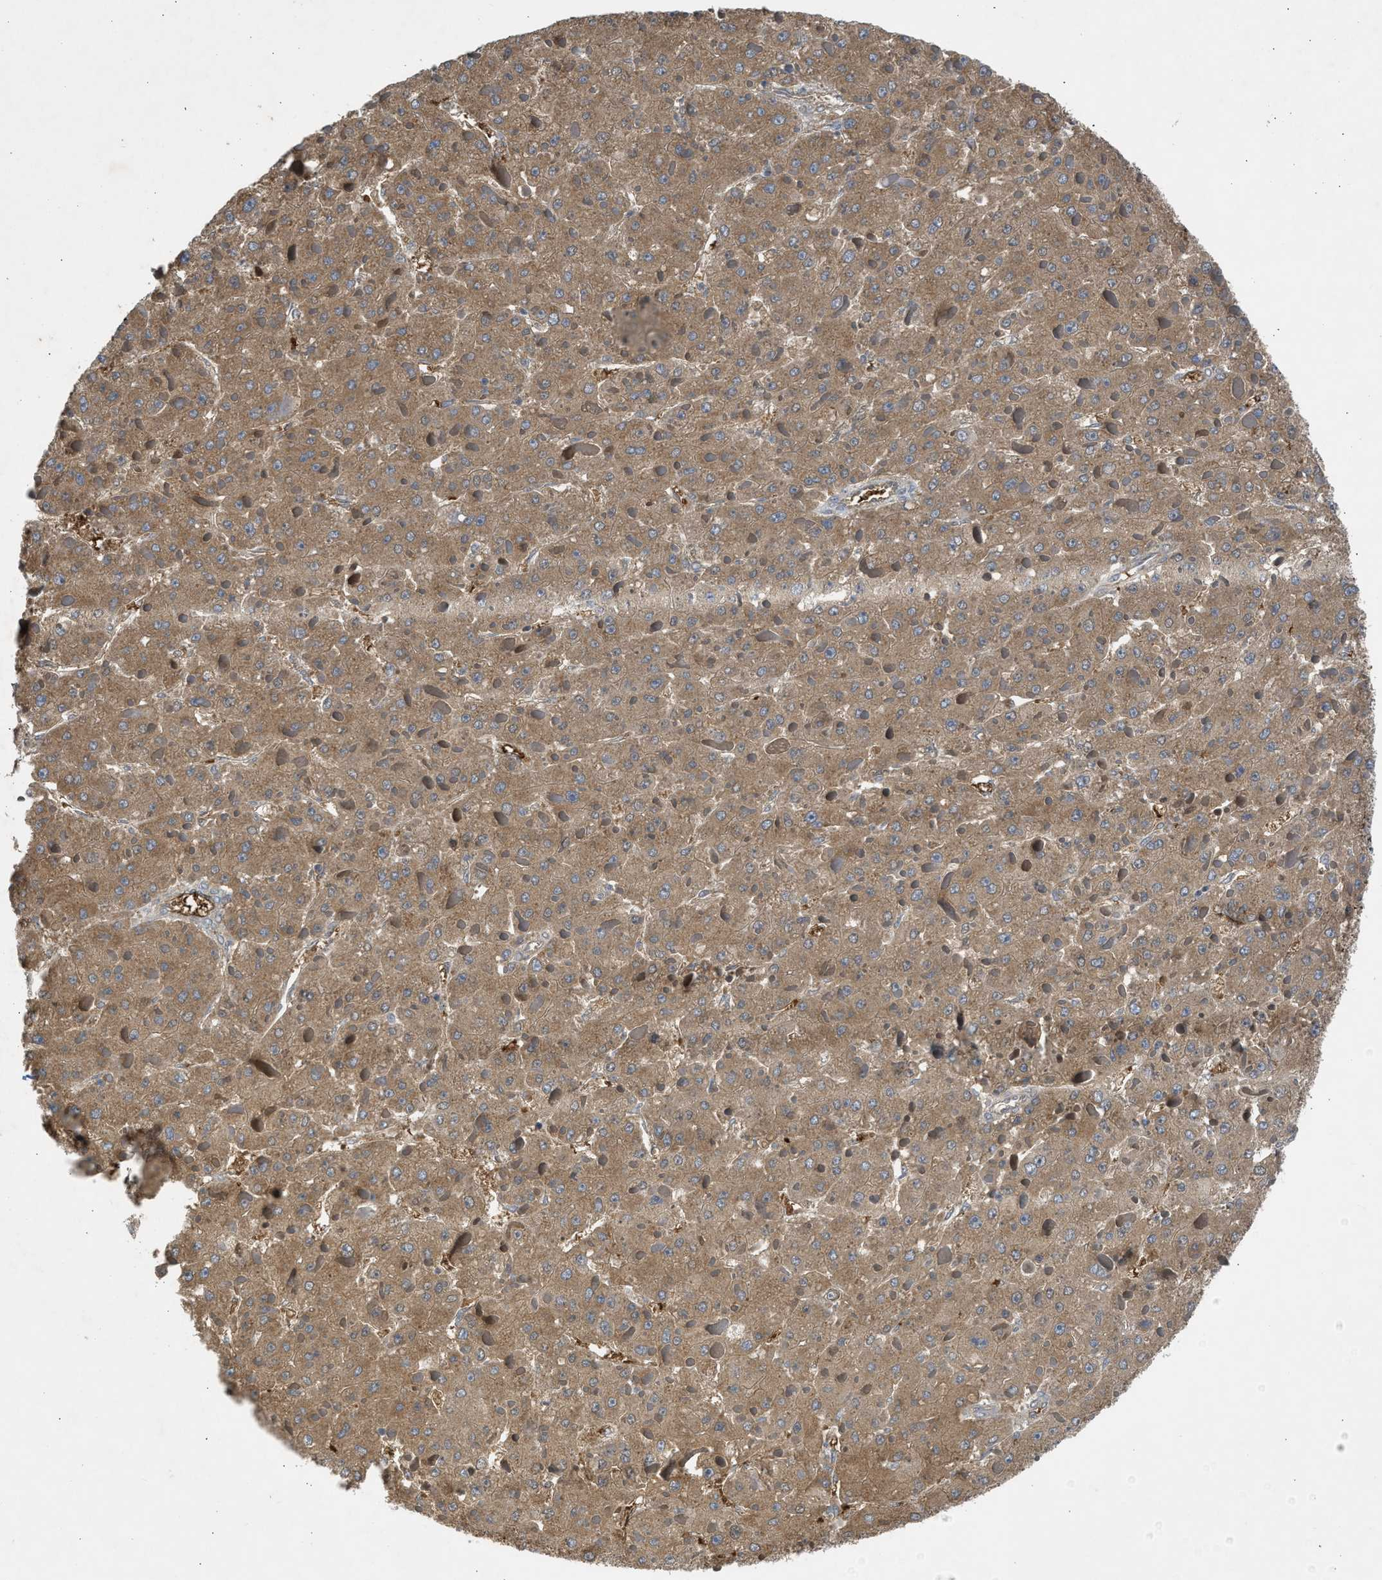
{"staining": {"intensity": "moderate", "quantity": ">75%", "location": "cytoplasmic/membranous"}, "tissue": "liver cancer", "cell_type": "Tumor cells", "image_type": "cancer", "snomed": [{"axis": "morphology", "description": "Carcinoma, Hepatocellular, NOS"}, {"axis": "topography", "description": "Liver"}], "caption": "Immunohistochemistry (IHC) (DAB) staining of human hepatocellular carcinoma (liver) shows moderate cytoplasmic/membranous protein positivity in approximately >75% of tumor cells.", "gene": "MAPK7", "patient": {"sex": "female", "age": 73}}